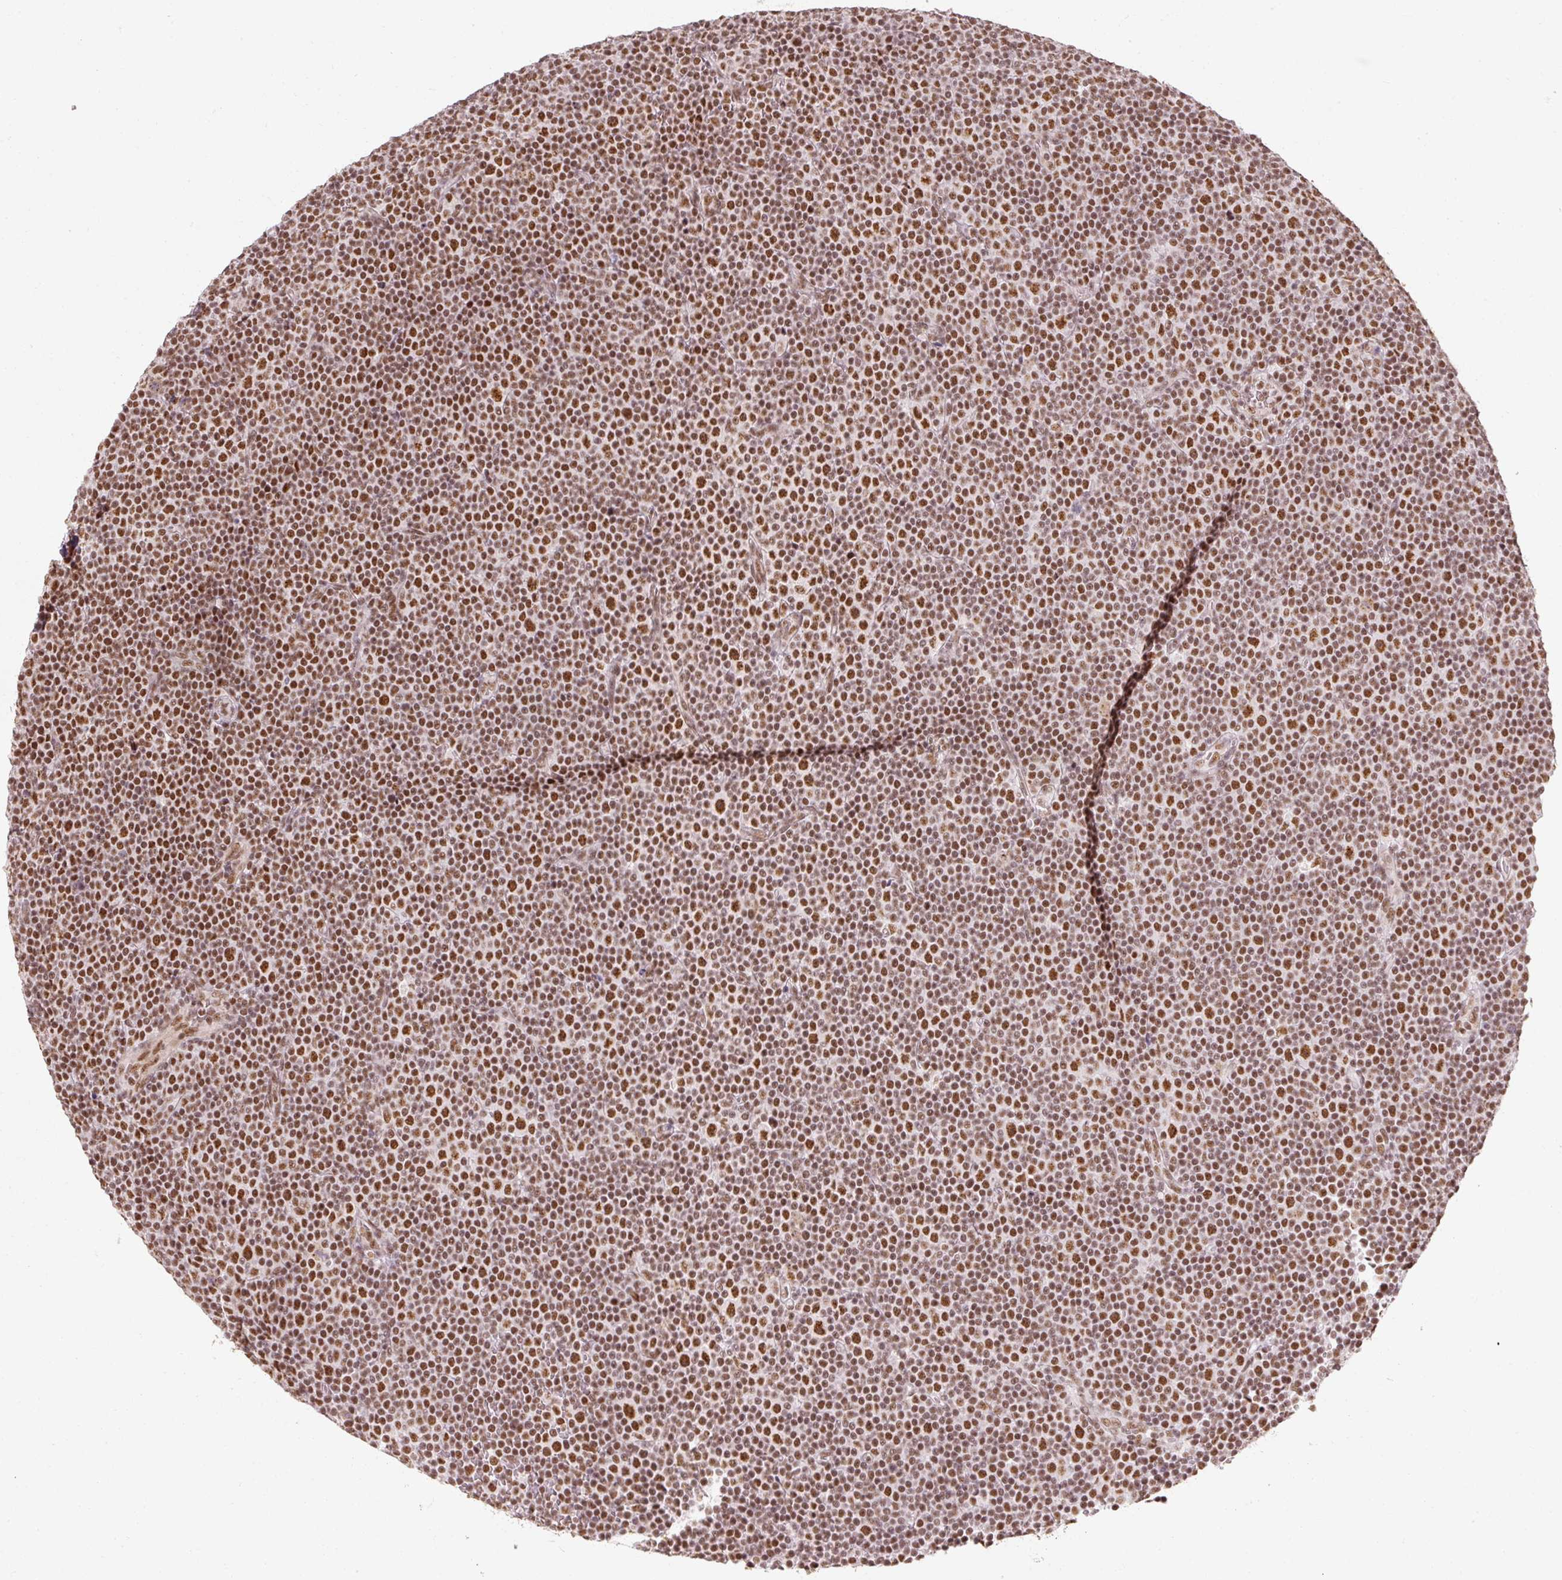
{"staining": {"intensity": "strong", "quantity": ">75%", "location": "nuclear"}, "tissue": "lymphoma", "cell_type": "Tumor cells", "image_type": "cancer", "snomed": [{"axis": "morphology", "description": "Malignant lymphoma, non-Hodgkin's type, Low grade"}, {"axis": "topography", "description": "Lymph node"}], "caption": "Protein staining of lymphoma tissue exhibits strong nuclear positivity in about >75% of tumor cells.", "gene": "U2AF2", "patient": {"sex": "female", "age": 67}}